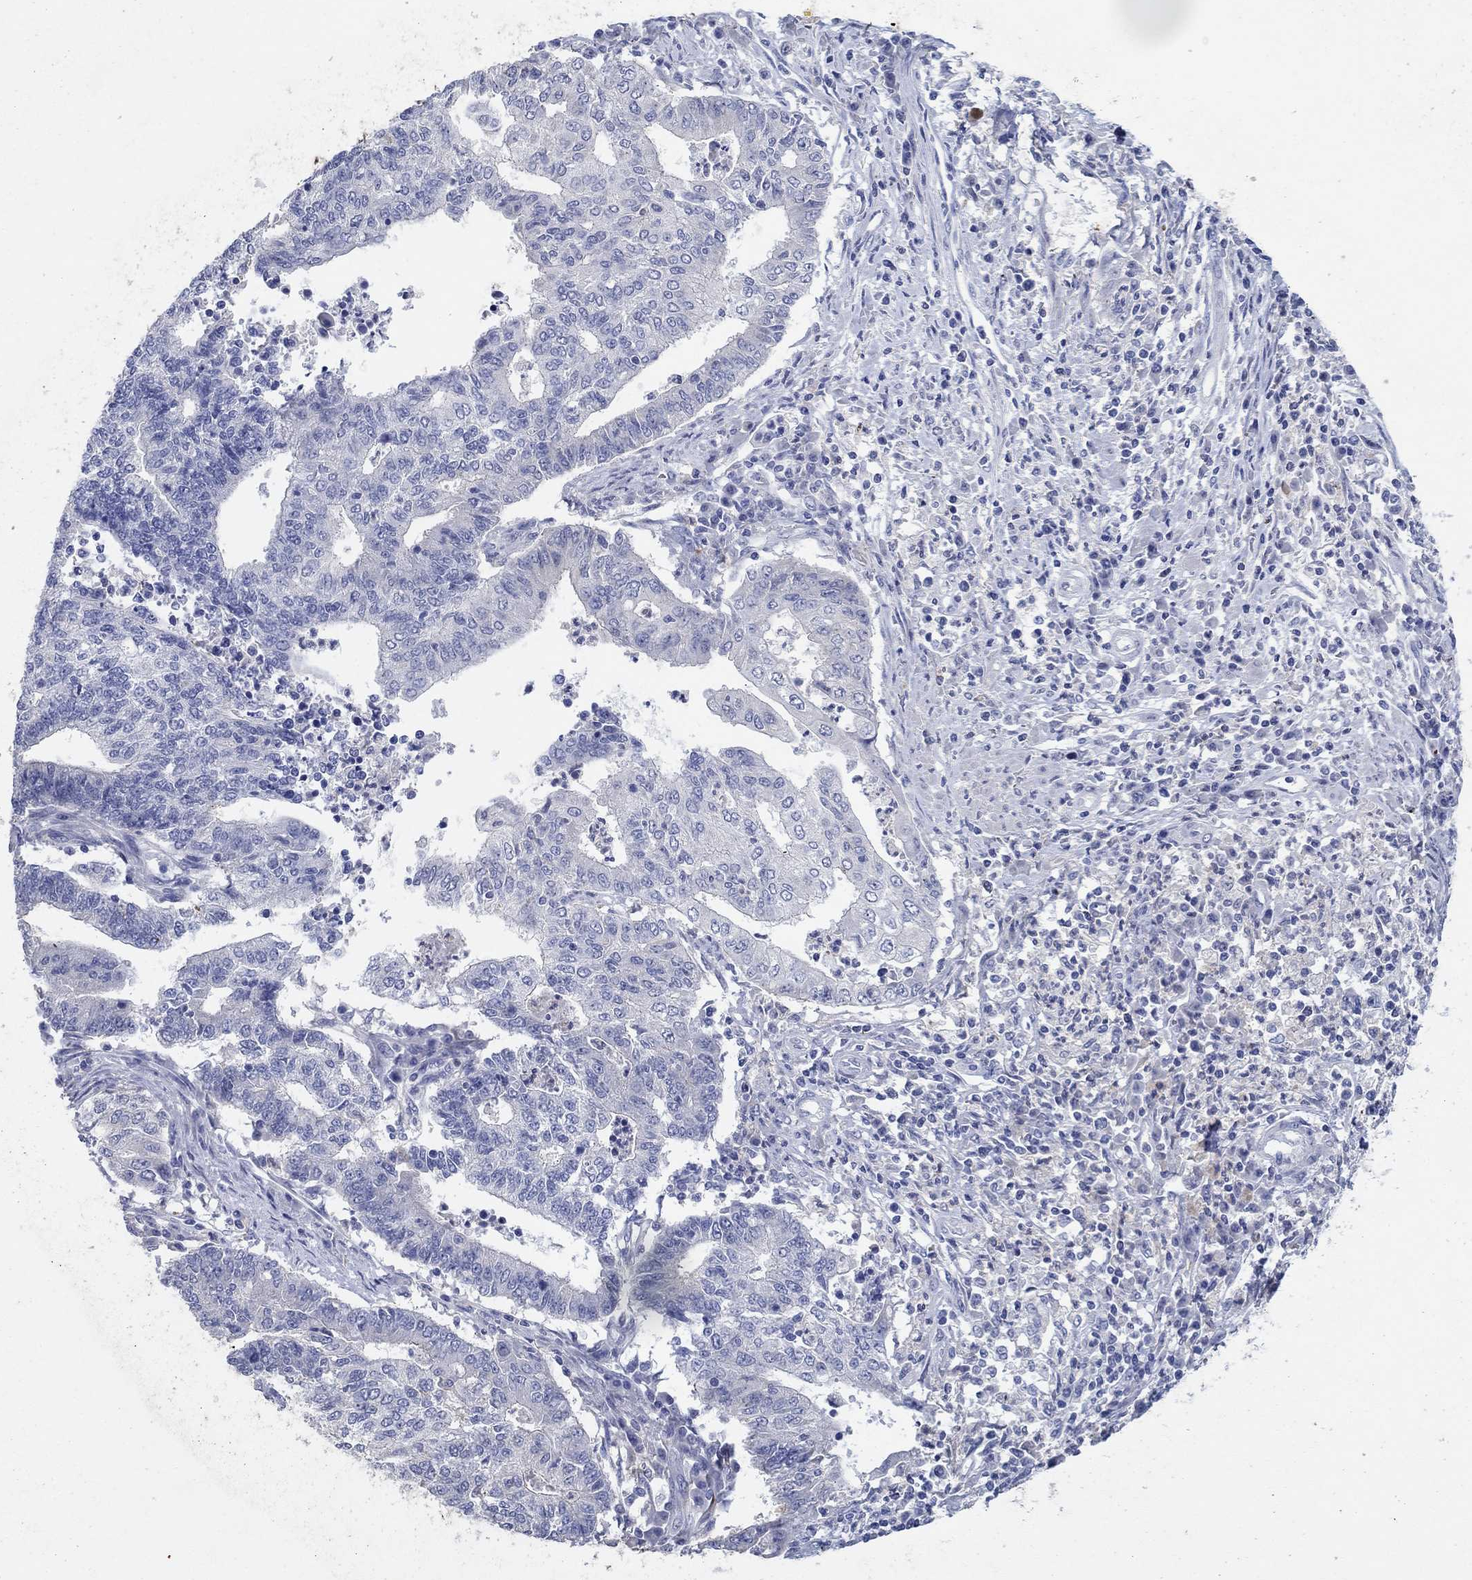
{"staining": {"intensity": "negative", "quantity": "none", "location": "none"}, "tissue": "endometrial cancer", "cell_type": "Tumor cells", "image_type": "cancer", "snomed": [{"axis": "morphology", "description": "Adenocarcinoma, NOS"}, {"axis": "topography", "description": "Uterus"}, {"axis": "topography", "description": "Endometrium"}], "caption": "IHC micrograph of neoplastic tissue: endometrial cancer stained with DAB demonstrates no significant protein staining in tumor cells.", "gene": "HDC", "patient": {"sex": "female", "age": 54}}